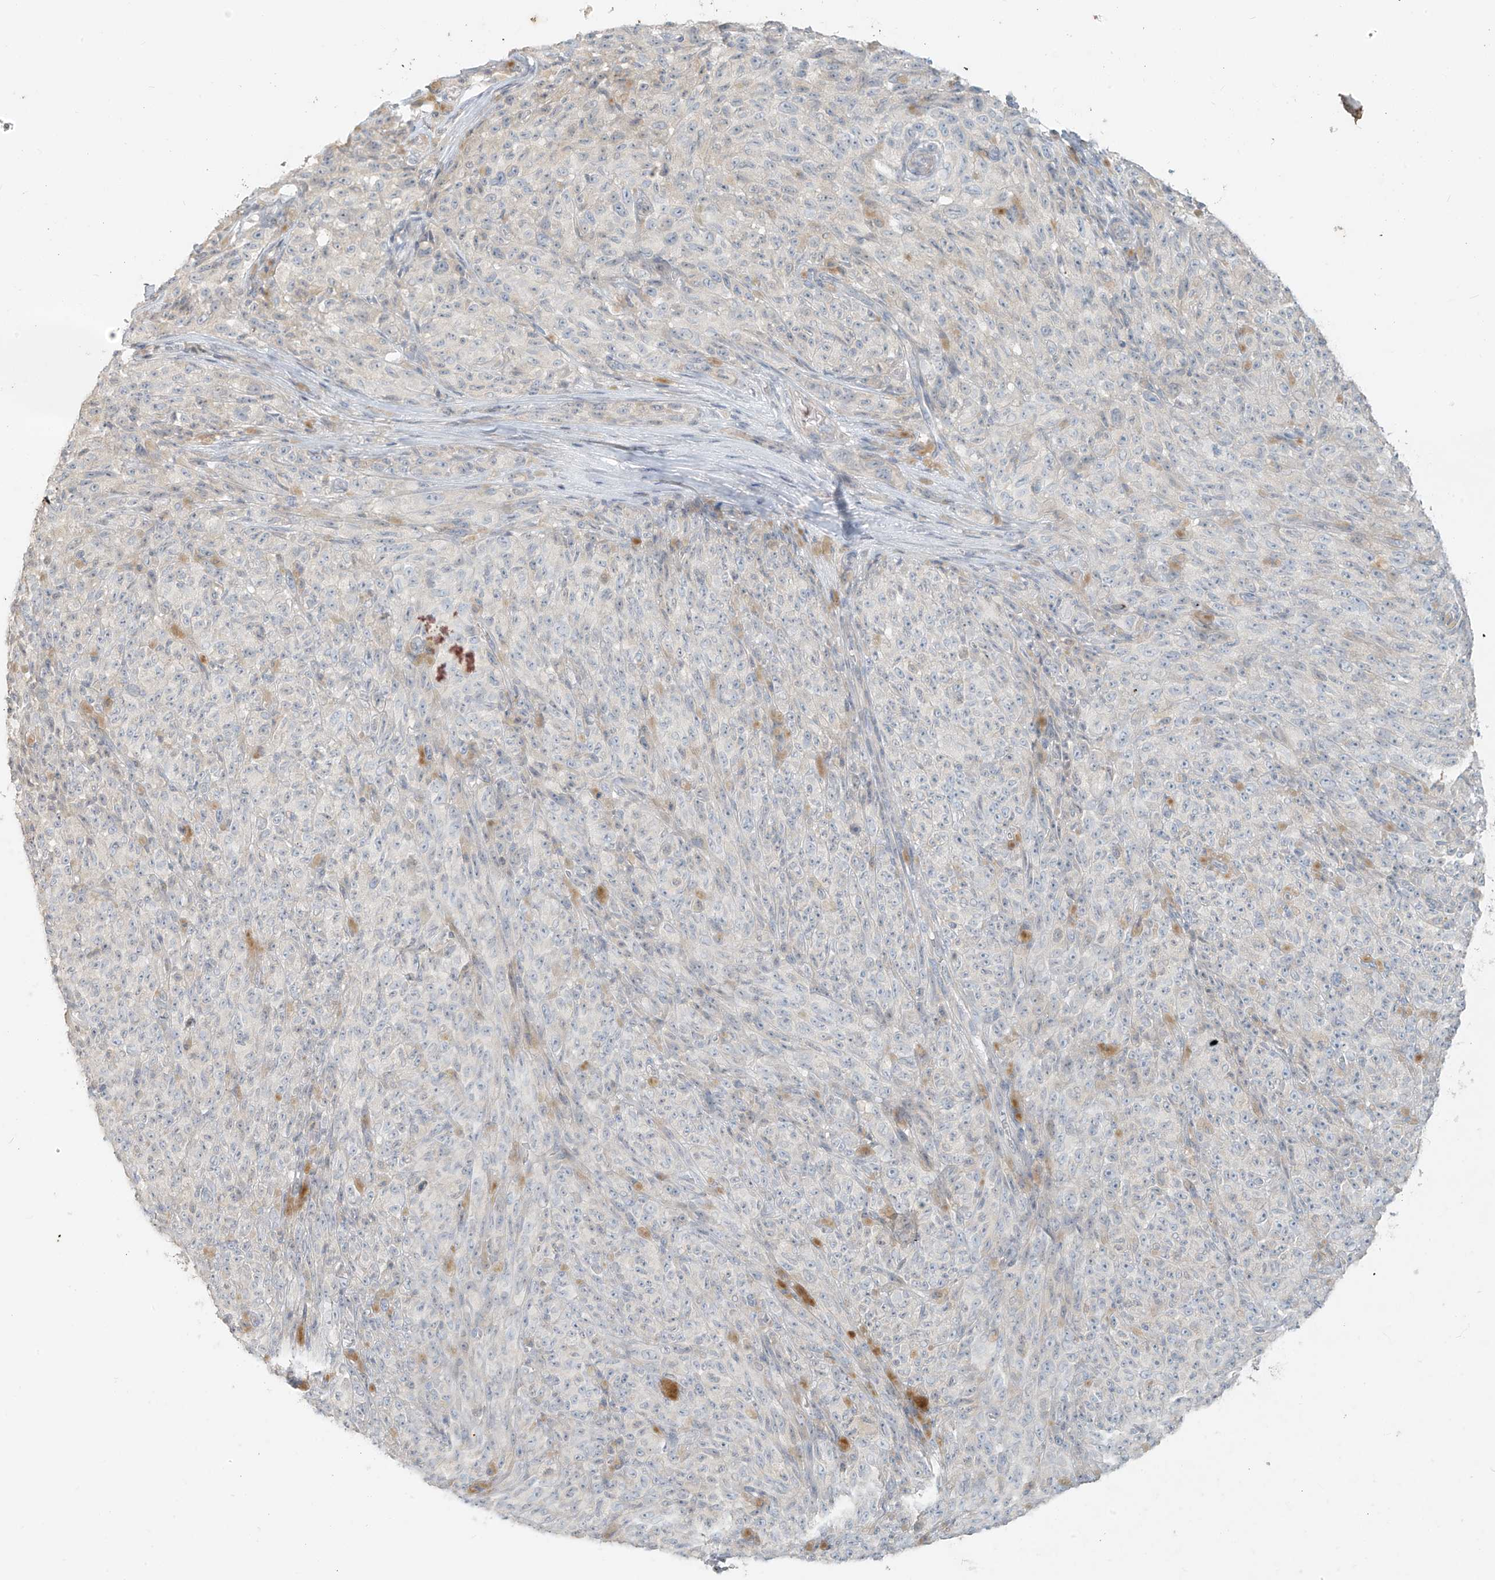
{"staining": {"intensity": "negative", "quantity": "none", "location": "none"}, "tissue": "melanoma", "cell_type": "Tumor cells", "image_type": "cancer", "snomed": [{"axis": "morphology", "description": "Malignant melanoma, NOS"}, {"axis": "topography", "description": "Skin"}], "caption": "This is an immunohistochemistry (IHC) histopathology image of melanoma. There is no staining in tumor cells.", "gene": "OSBPL7", "patient": {"sex": "female", "age": 82}}